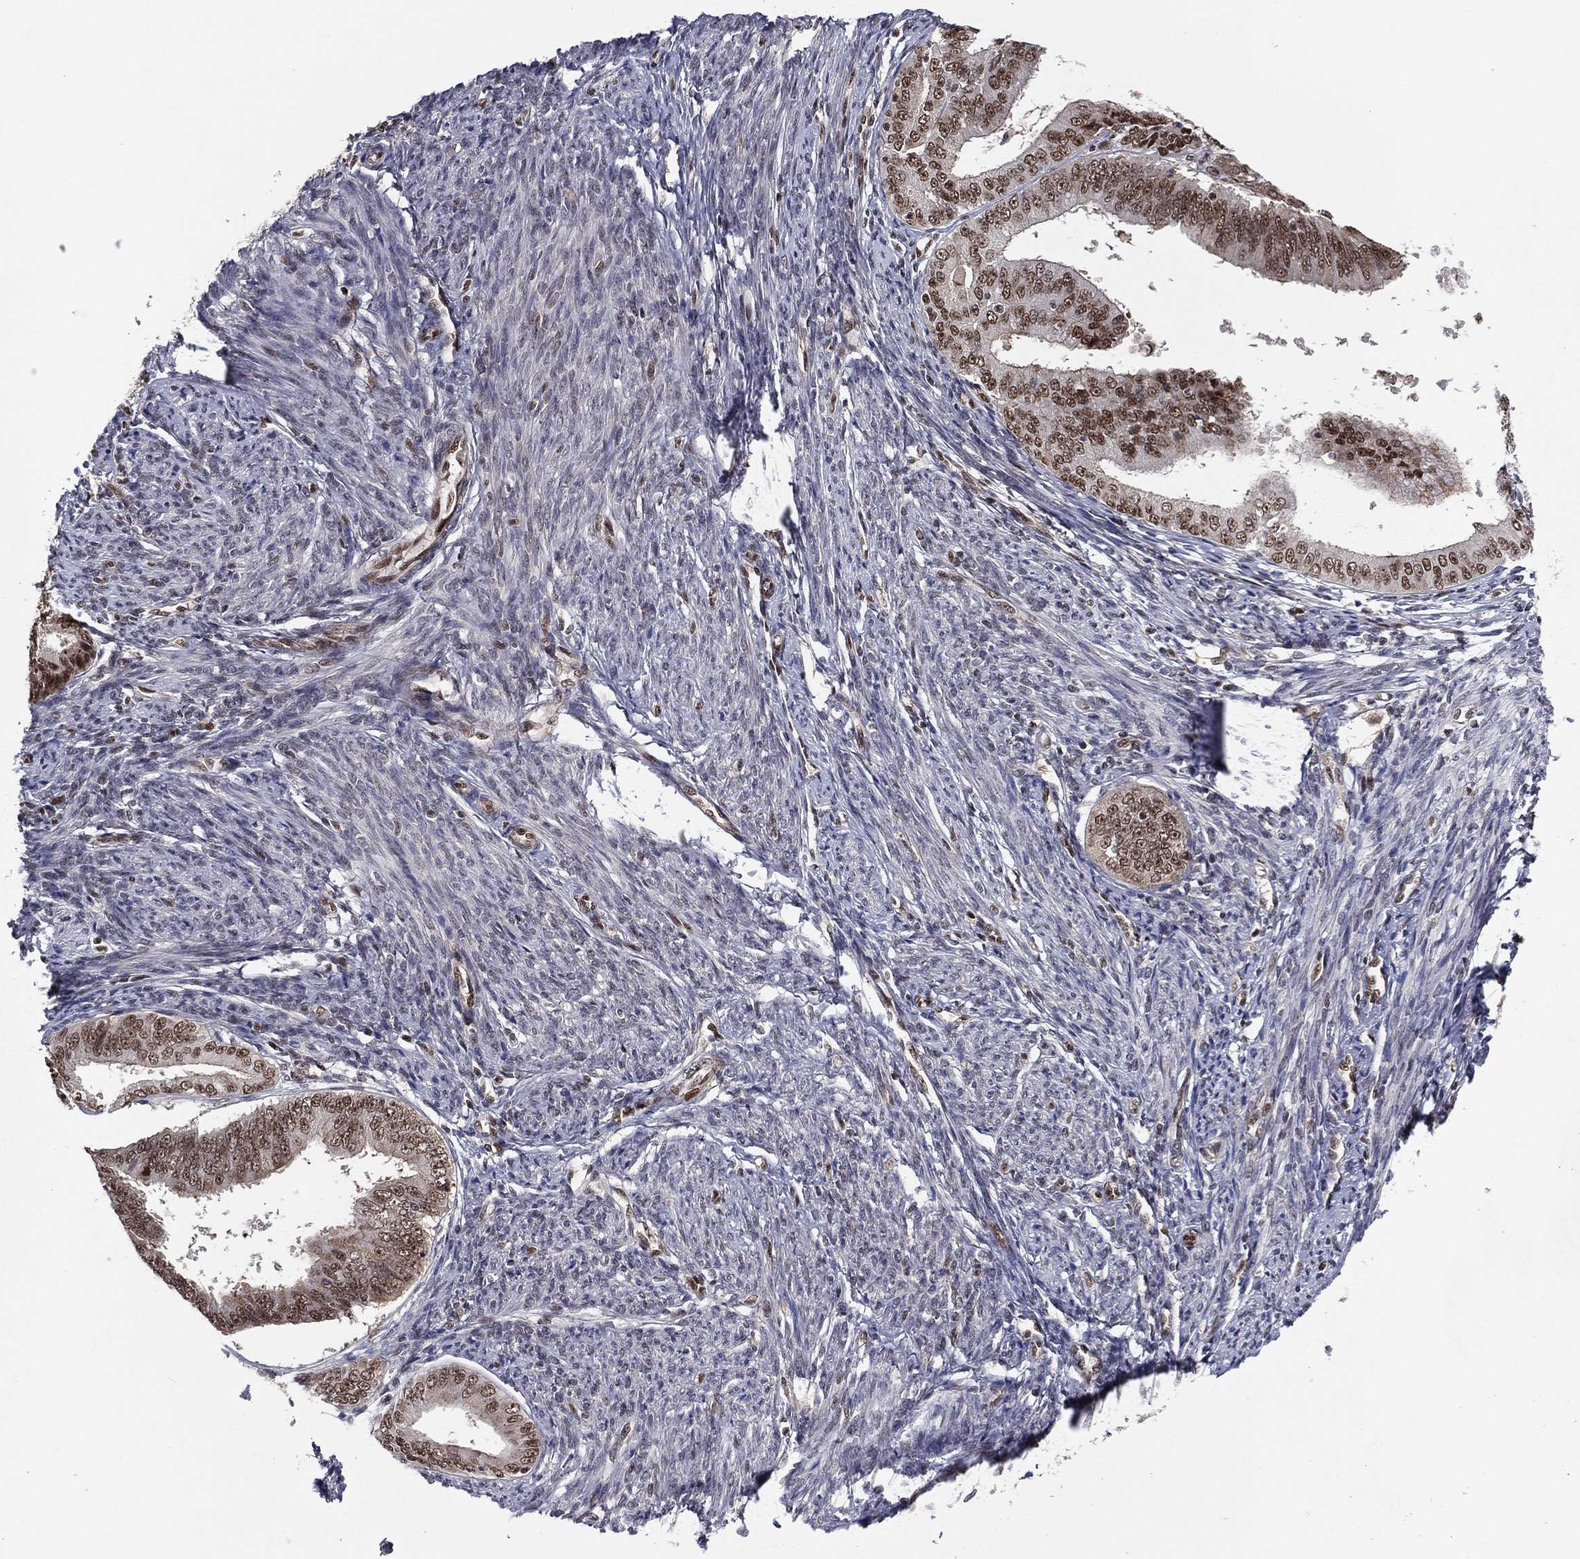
{"staining": {"intensity": "strong", "quantity": "25%-75%", "location": "nuclear"}, "tissue": "endometrial cancer", "cell_type": "Tumor cells", "image_type": "cancer", "snomed": [{"axis": "morphology", "description": "Adenocarcinoma, NOS"}, {"axis": "topography", "description": "Endometrium"}], "caption": "Protein expression analysis of endometrial cancer (adenocarcinoma) reveals strong nuclear staining in approximately 25%-75% of tumor cells.", "gene": "GPALPP1", "patient": {"sex": "female", "age": 63}}